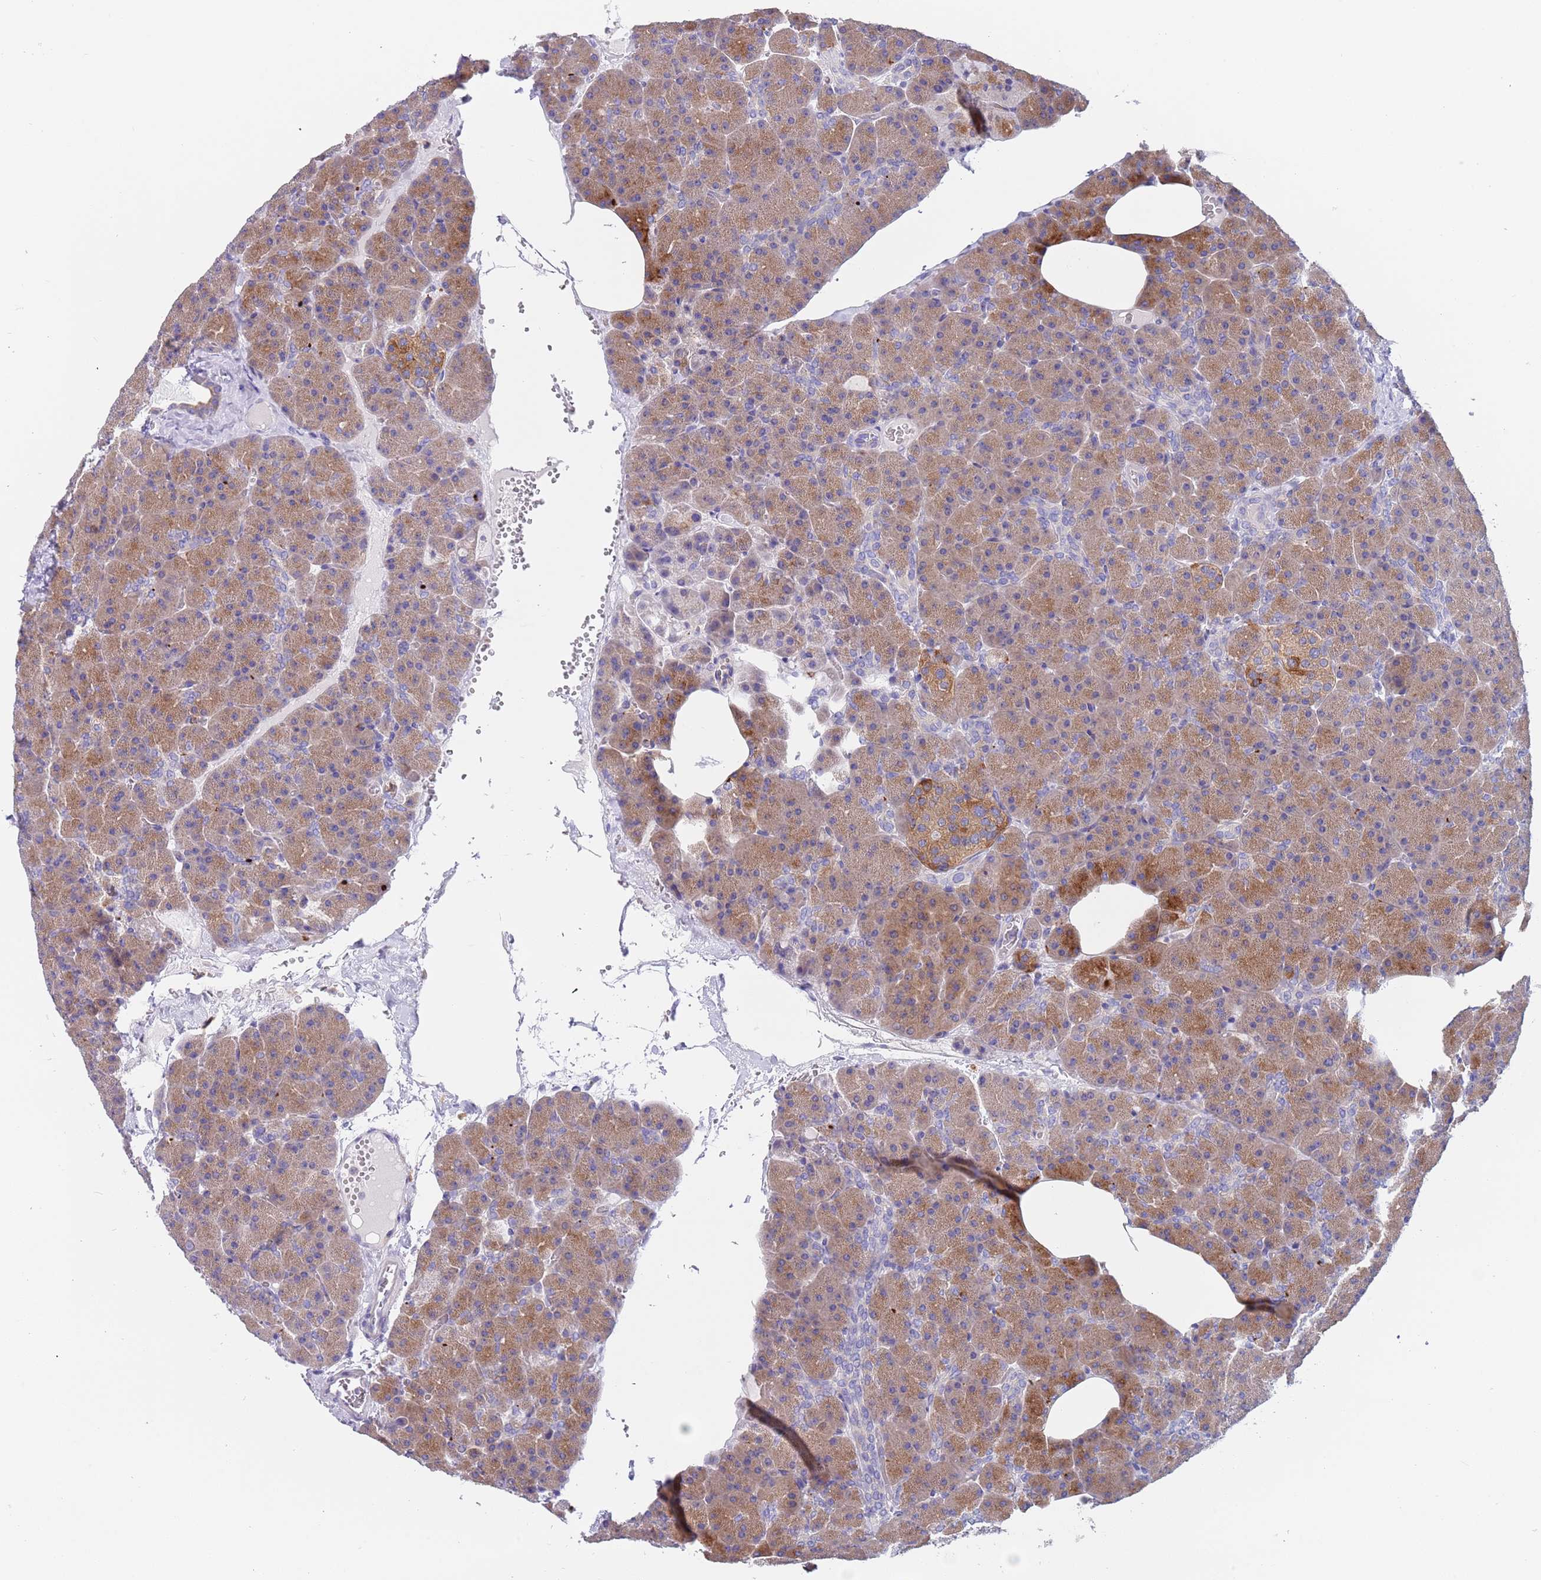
{"staining": {"intensity": "moderate", "quantity": ">75%", "location": "cytoplasmic/membranous"}, "tissue": "pancreas", "cell_type": "Exocrine glandular cells", "image_type": "normal", "snomed": [{"axis": "morphology", "description": "Normal tissue, NOS"}, {"axis": "morphology", "description": "Carcinoid, malignant, NOS"}, {"axis": "topography", "description": "Pancreas"}], "caption": "Protein expression analysis of normal pancreas reveals moderate cytoplasmic/membranous staining in approximately >75% of exocrine glandular cells. (IHC, brightfield microscopy, high magnification).", "gene": "TYW1B", "patient": {"sex": "female", "age": 35}}